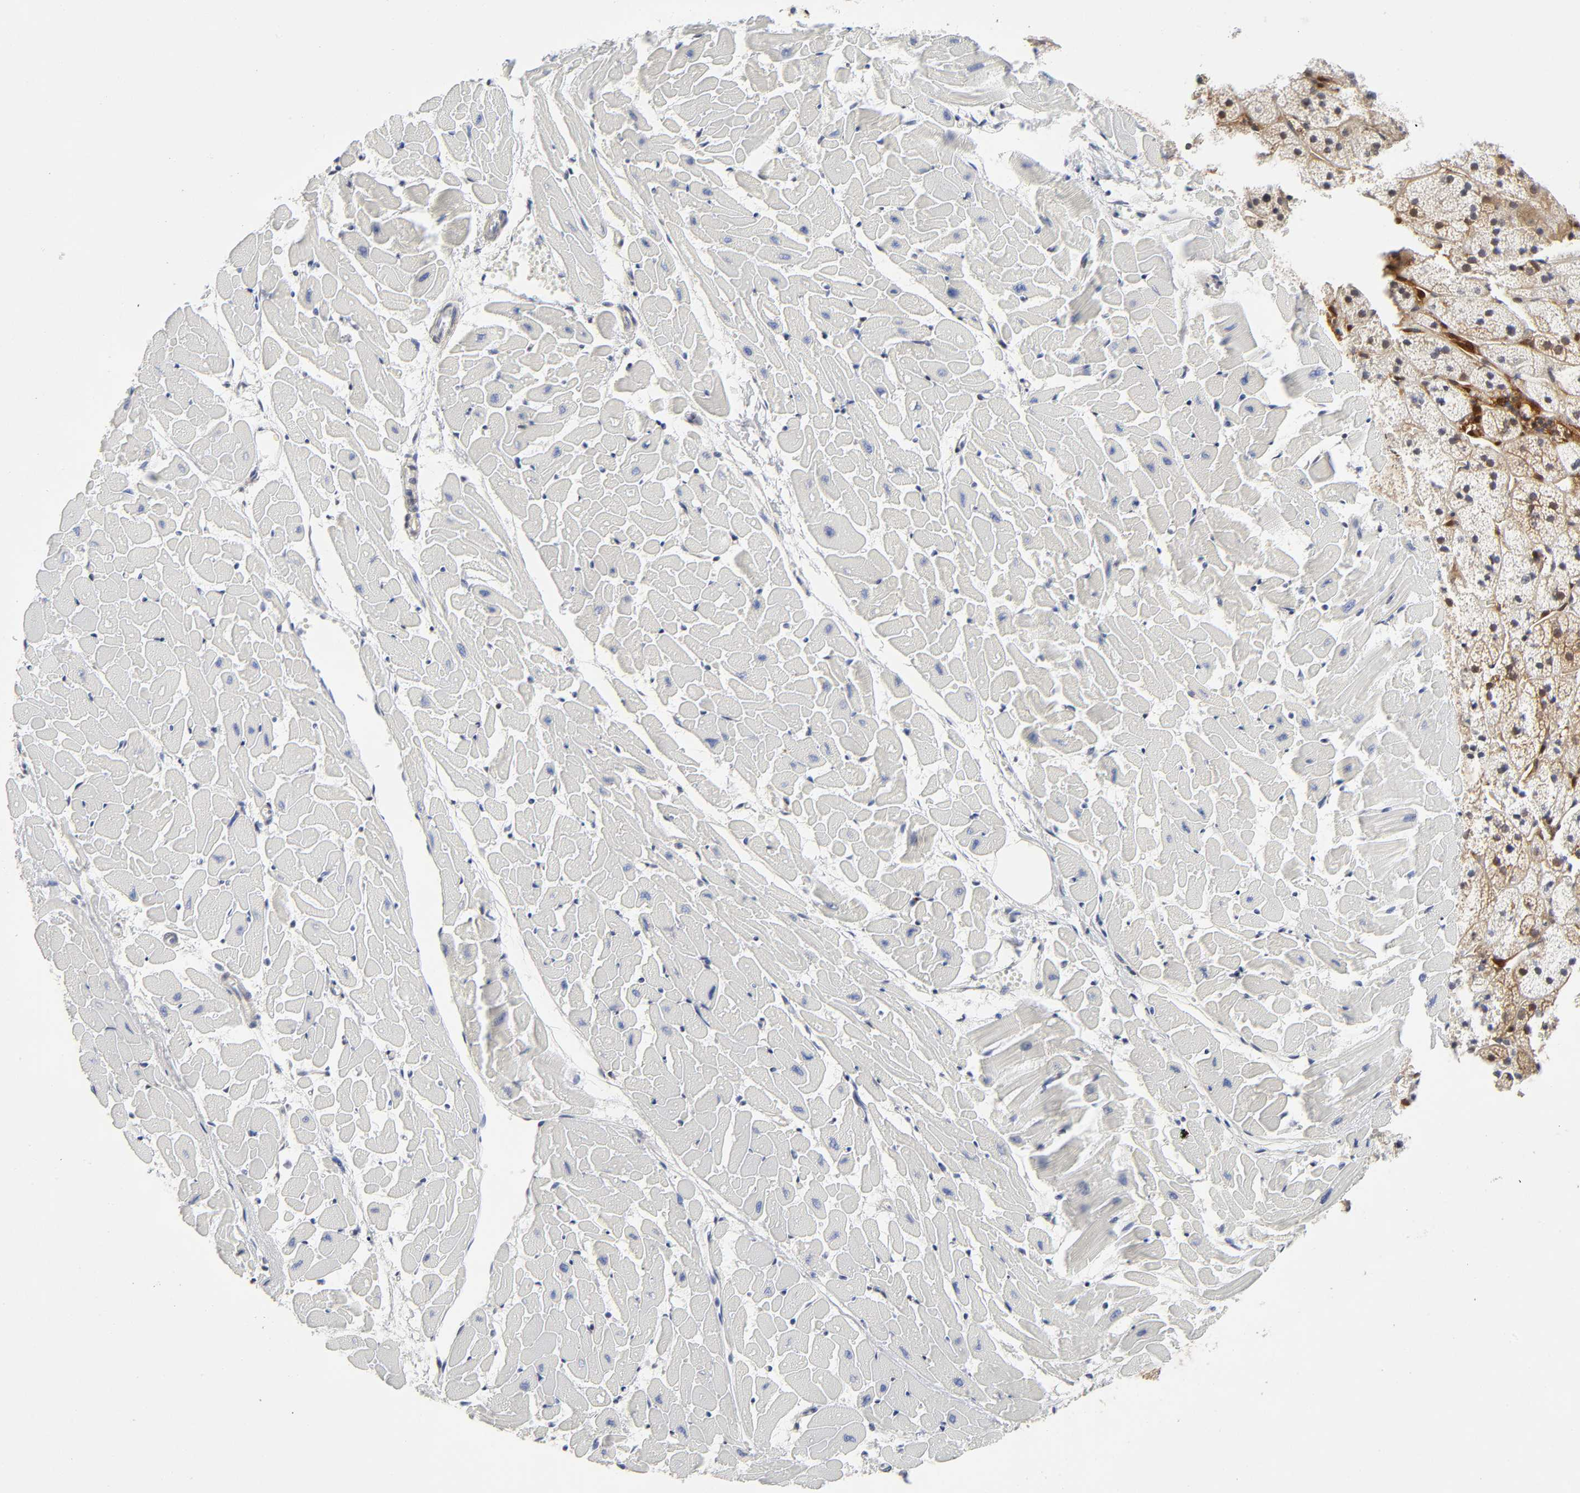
{"staining": {"intensity": "negative", "quantity": "none", "location": "none"}, "tissue": "heart muscle", "cell_type": "Cardiomyocytes", "image_type": "normal", "snomed": [{"axis": "morphology", "description": "Normal tissue, NOS"}, {"axis": "topography", "description": "Heart"}], "caption": "IHC image of normal human heart muscle stained for a protein (brown), which shows no positivity in cardiomyocytes.", "gene": "PTEN", "patient": {"sex": "female", "age": 19}}